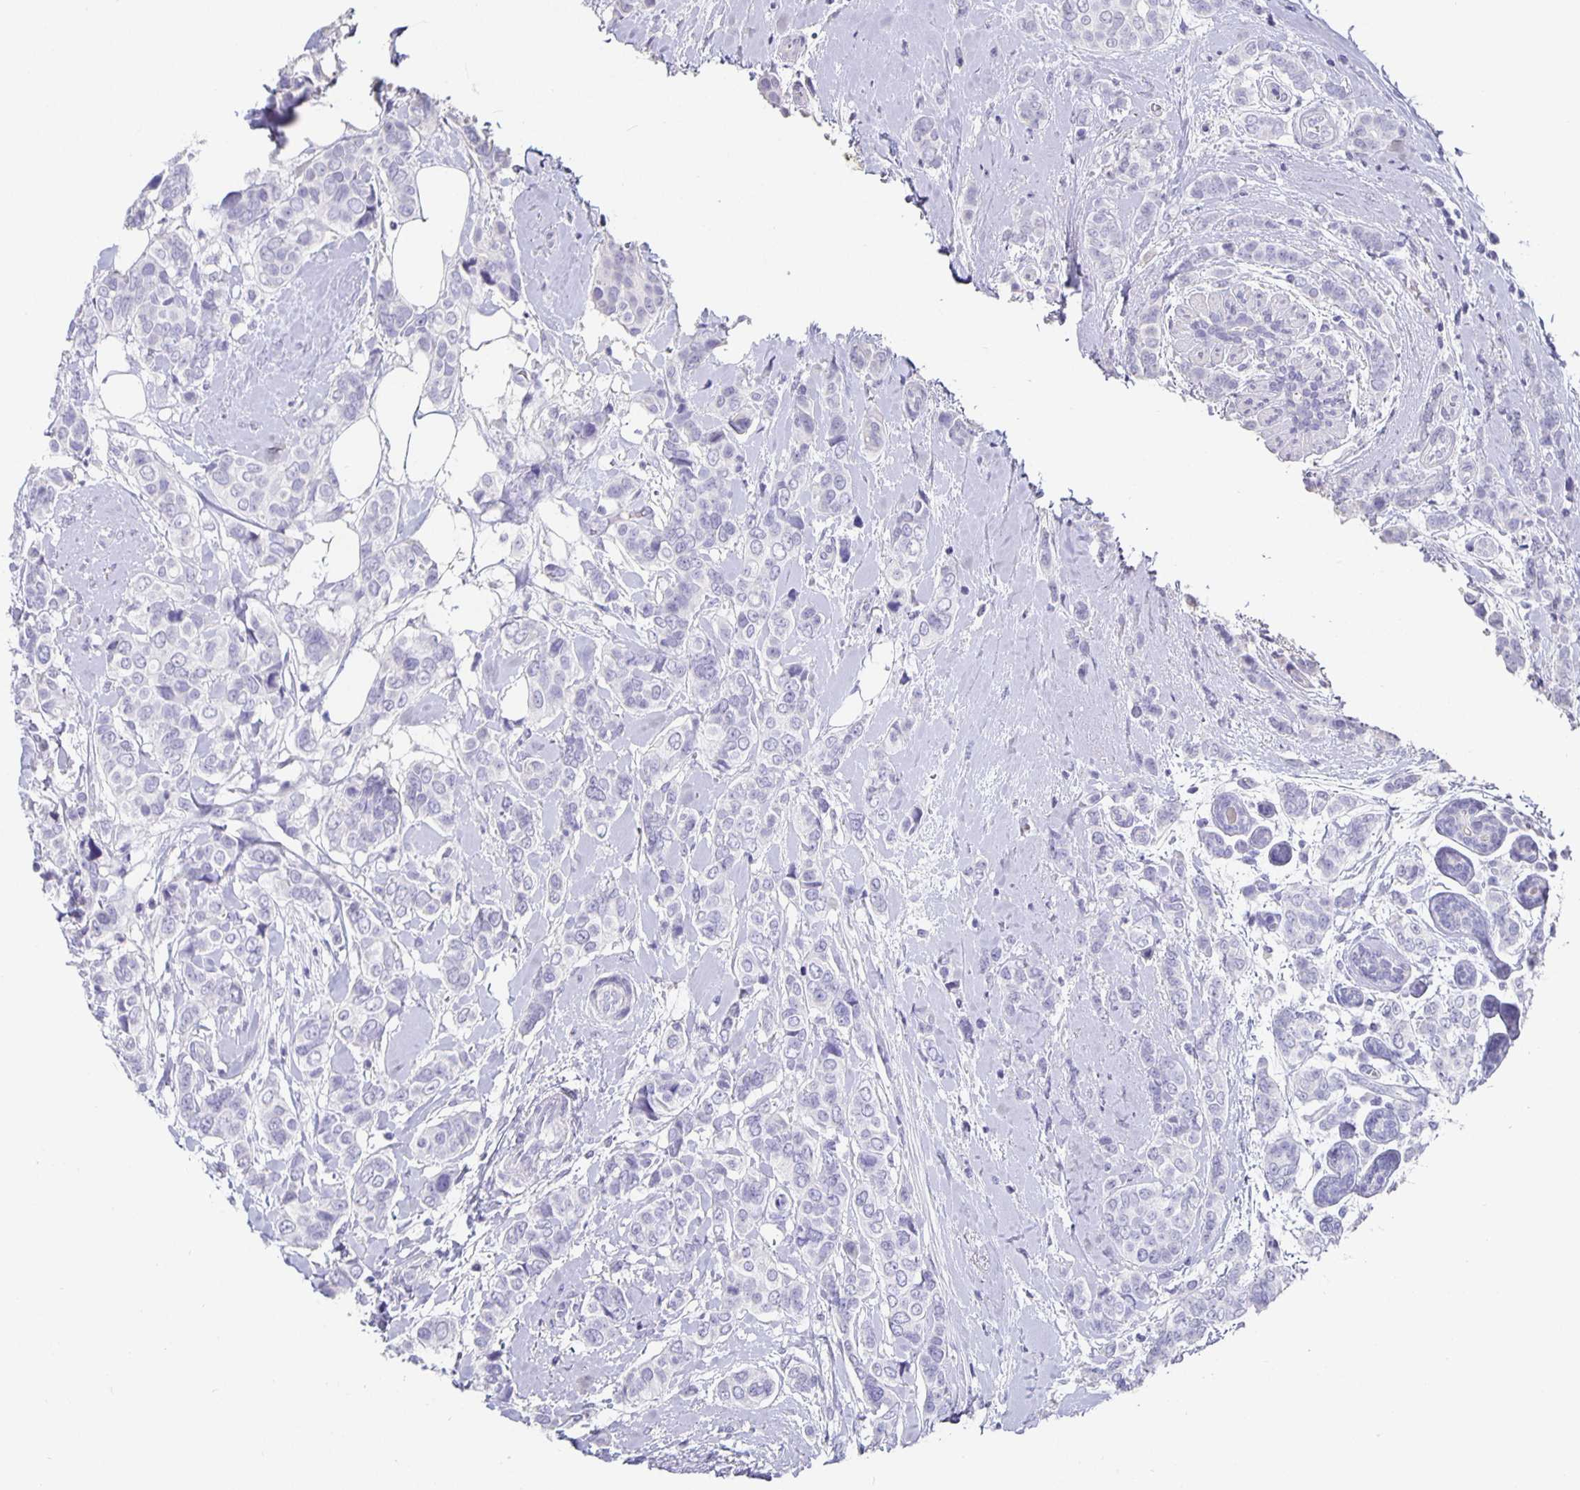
{"staining": {"intensity": "negative", "quantity": "none", "location": "none"}, "tissue": "breast cancer", "cell_type": "Tumor cells", "image_type": "cancer", "snomed": [{"axis": "morphology", "description": "Lobular carcinoma"}, {"axis": "topography", "description": "Breast"}], "caption": "Human lobular carcinoma (breast) stained for a protein using immunohistochemistry (IHC) shows no staining in tumor cells.", "gene": "CHGA", "patient": {"sex": "female", "age": 51}}